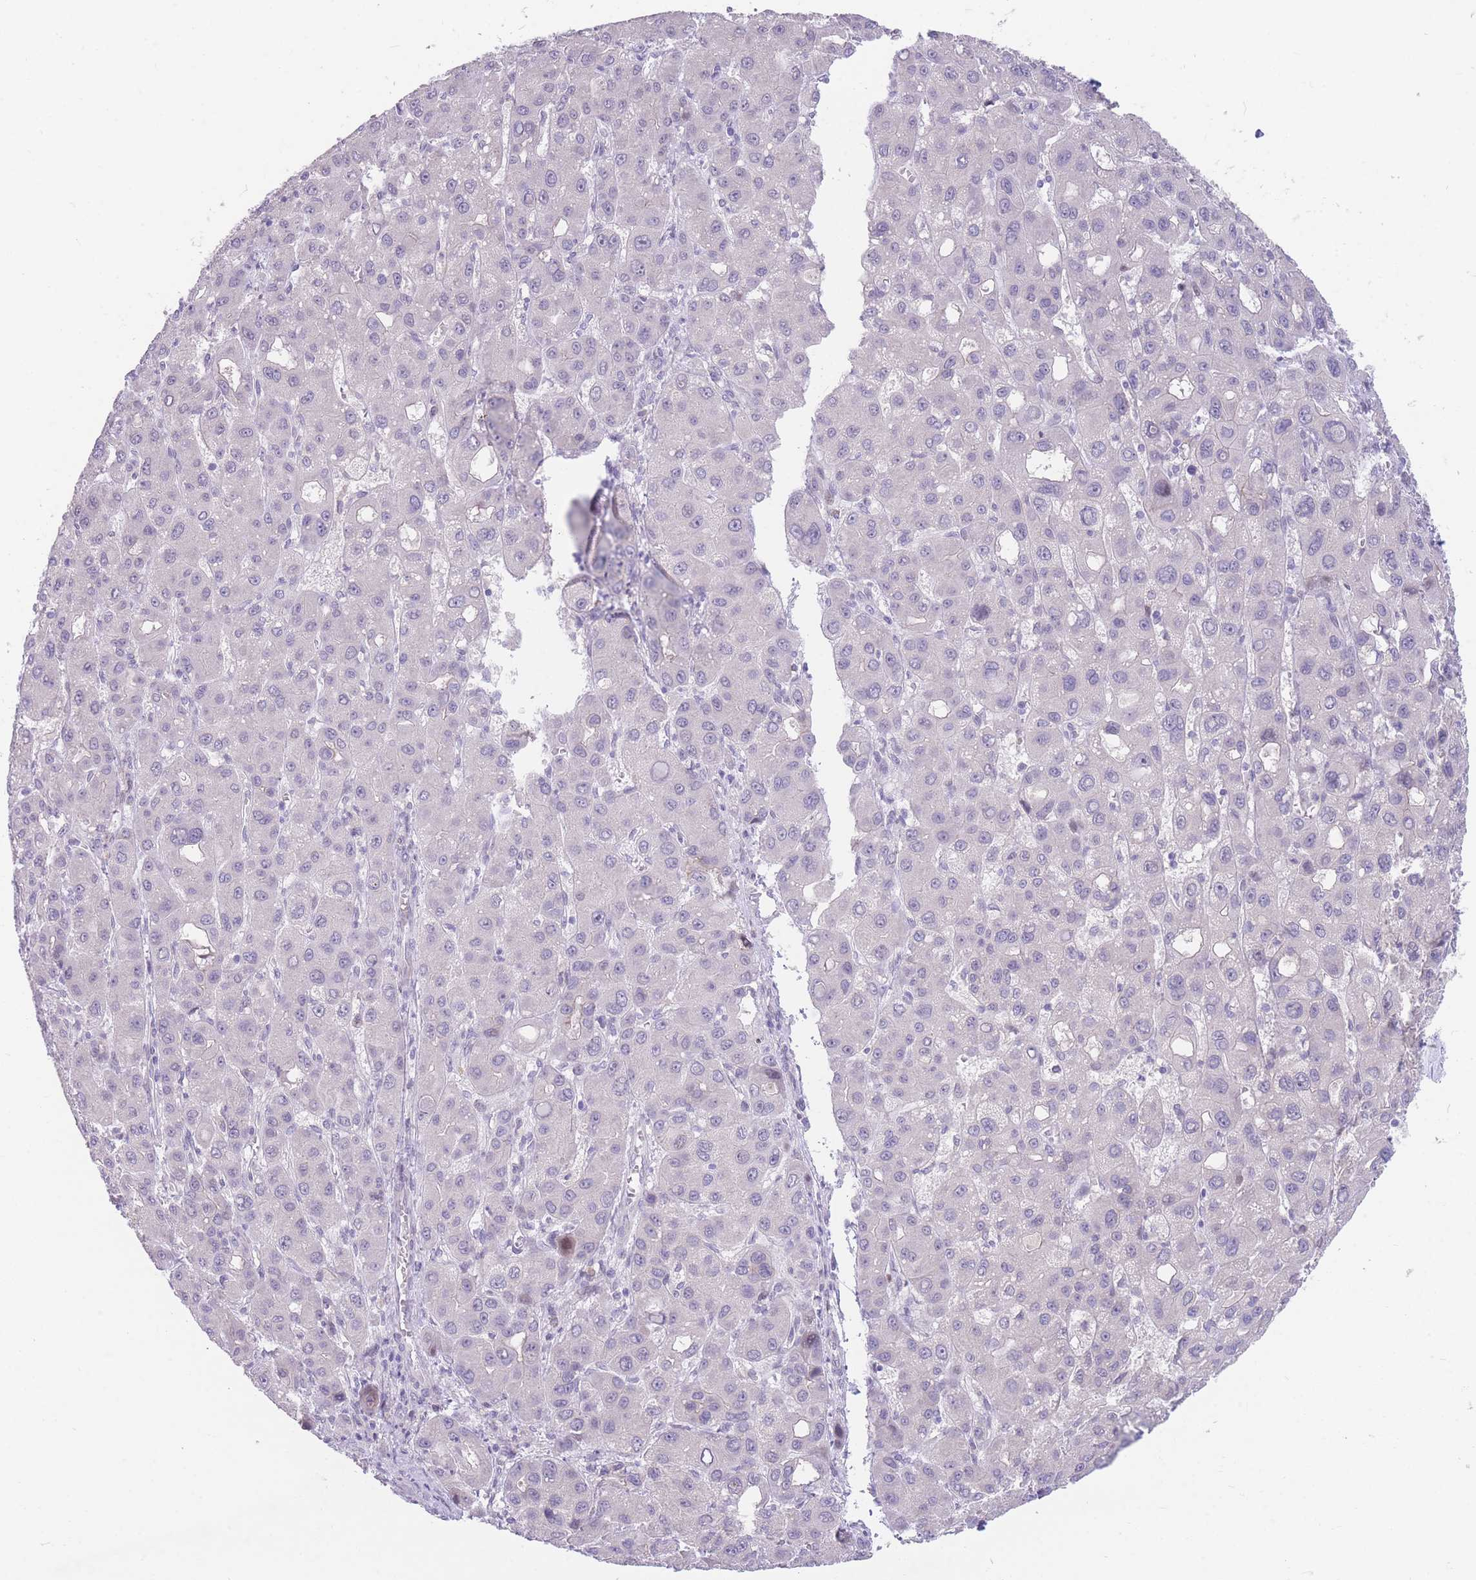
{"staining": {"intensity": "negative", "quantity": "none", "location": "none"}, "tissue": "liver cancer", "cell_type": "Tumor cells", "image_type": "cancer", "snomed": [{"axis": "morphology", "description": "Carcinoma, Hepatocellular, NOS"}, {"axis": "topography", "description": "Liver"}], "caption": "A photomicrograph of liver hepatocellular carcinoma stained for a protein demonstrates no brown staining in tumor cells.", "gene": "SHCBP1", "patient": {"sex": "male", "age": 55}}